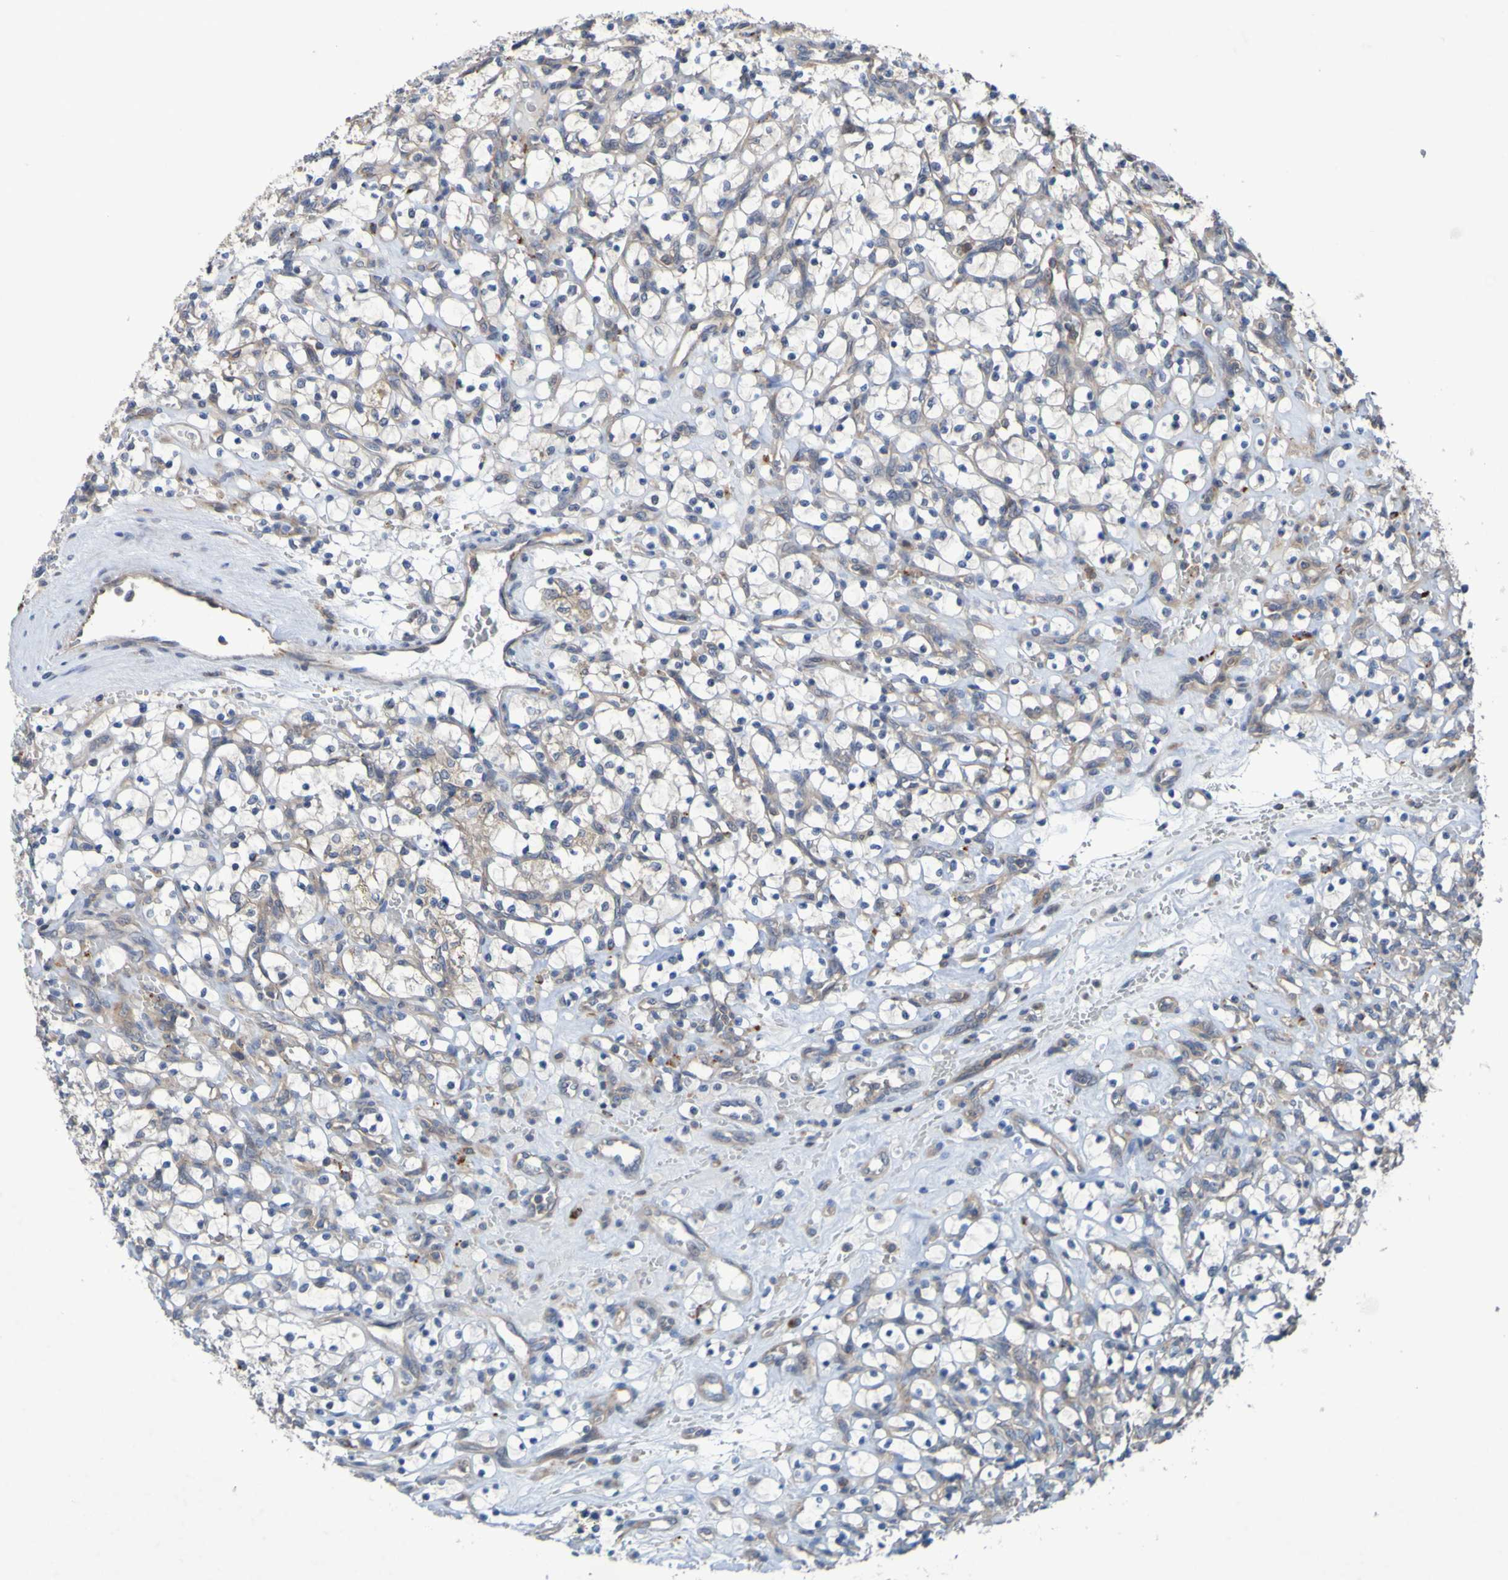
{"staining": {"intensity": "negative", "quantity": "none", "location": "none"}, "tissue": "renal cancer", "cell_type": "Tumor cells", "image_type": "cancer", "snomed": [{"axis": "morphology", "description": "Adenocarcinoma, NOS"}, {"axis": "topography", "description": "Kidney"}], "caption": "There is no significant expression in tumor cells of renal cancer. The staining is performed using DAB (3,3'-diaminobenzidine) brown chromogen with nuclei counter-stained in using hematoxylin.", "gene": "SDK1", "patient": {"sex": "female", "age": 69}}